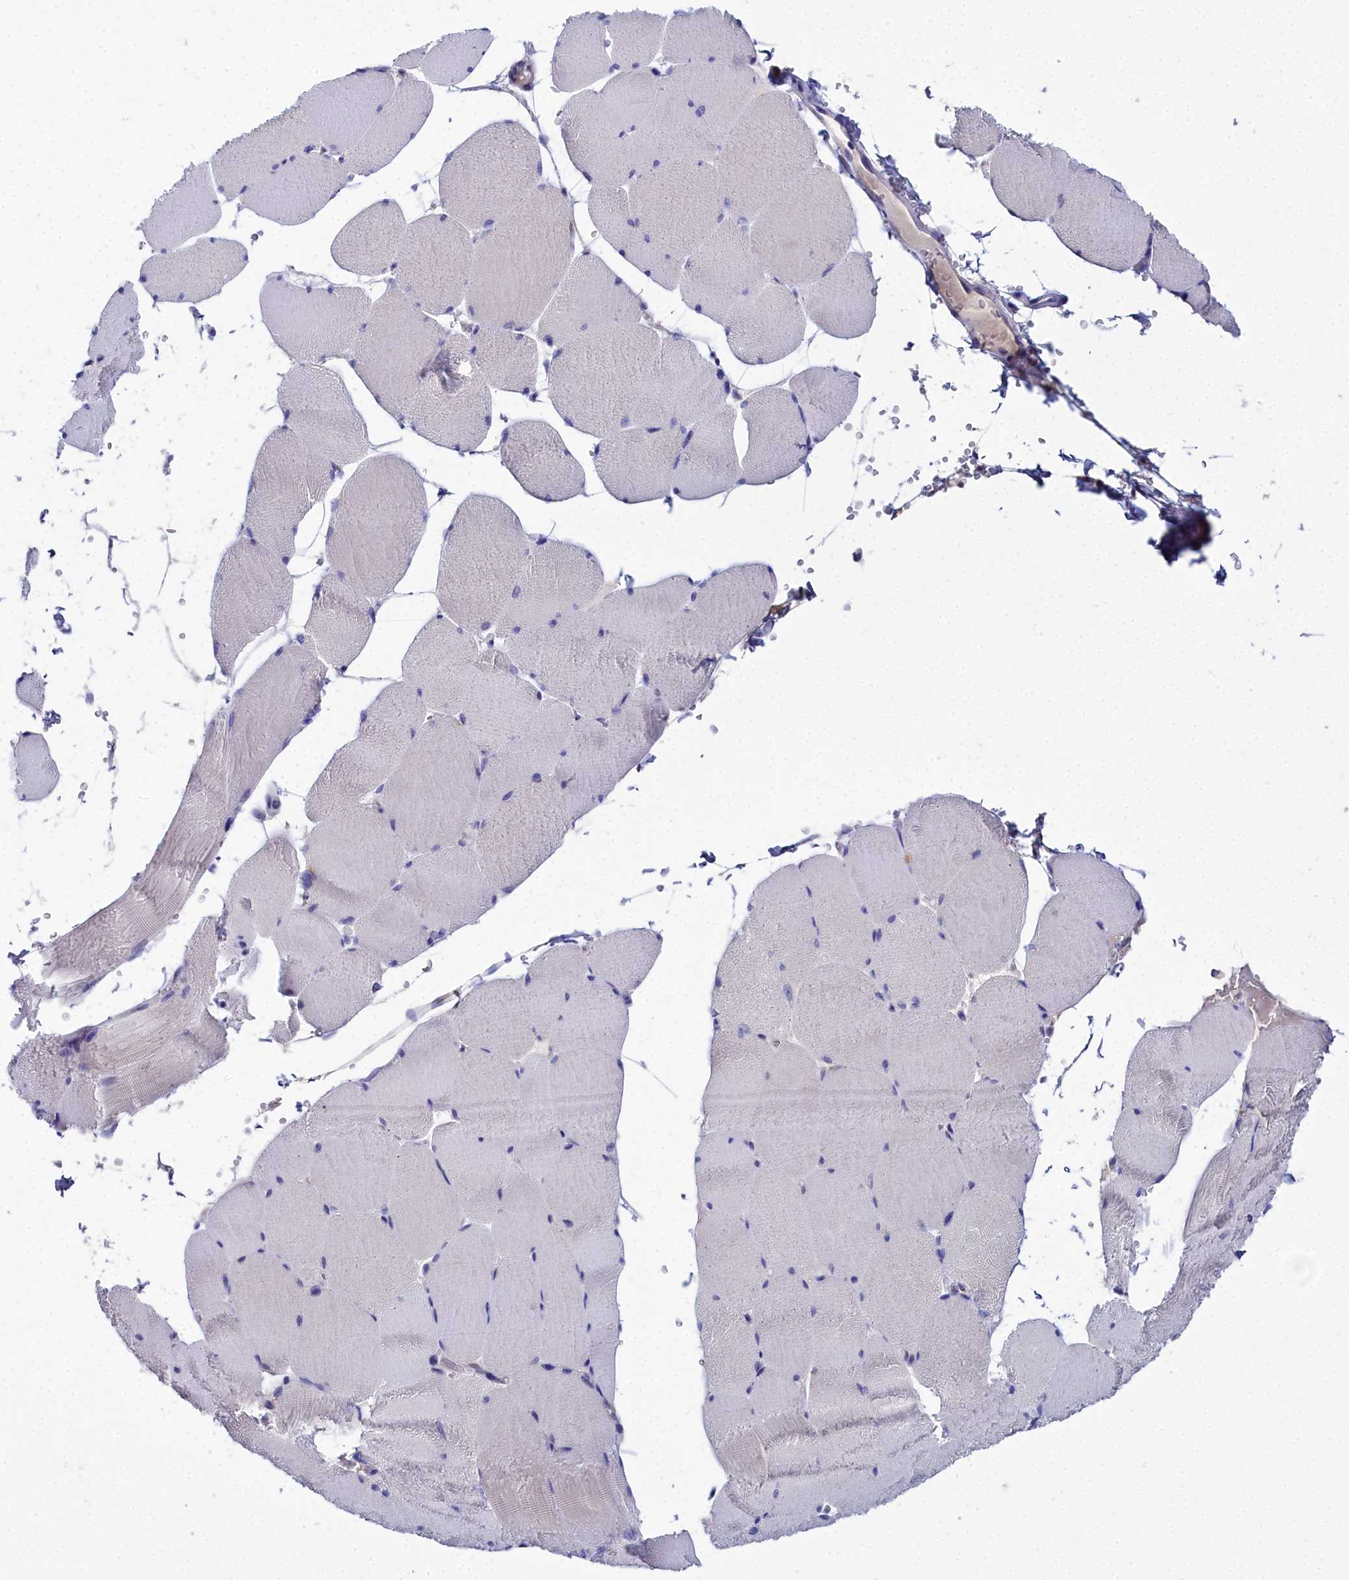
{"staining": {"intensity": "negative", "quantity": "none", "location": "none"}, "tissue": "skeletal muscle", "cell_type": "Myocytes", "image_type": "normal", "snomed": [{"axis": "morphology", "description": "Normal tissue, NOS"}, {"axis": "topography", "description": "Skeletal muscle"}, {"axis": "topography", "description": "Head-Neck"}], "caption": "High power microscopy micrograph of an IHC micrograph of benign skeletal muscle, revealing no significant positivity in myocytes.", "gene": "ELAPOR2", "patient": {"sex": "male", "age": 66}}